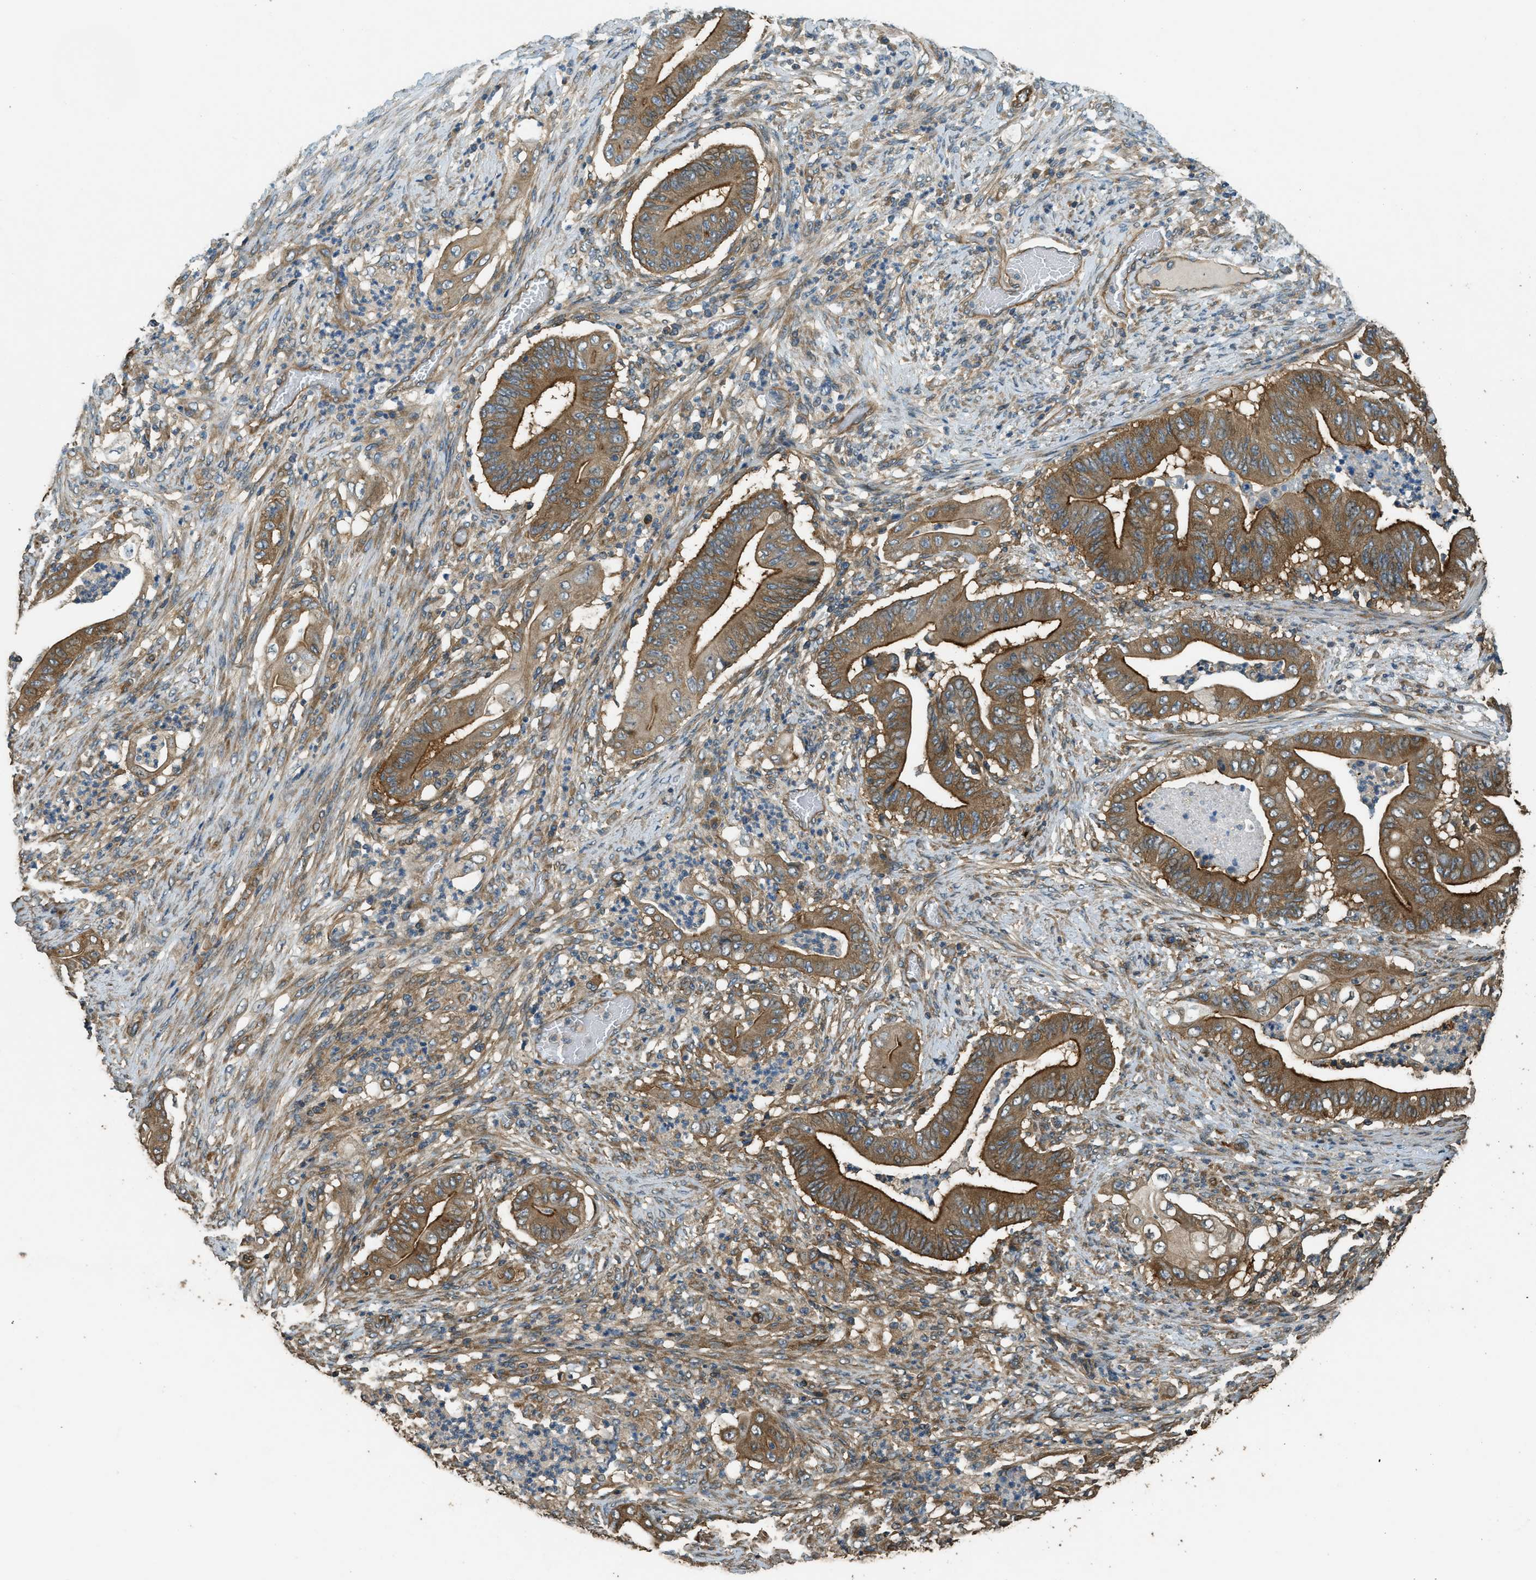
{"staining": {"intensity": "moderate", "quantity": ">75%", "location": "cytoplasmic/membranous"}, "tissue": "stomach cancer", "cell_type": "Tumor cells", "image_type": "cancer", "snomed": [{"axis": "morphology", "description": "Adenocarcinoma, NOS"}, {"axis": "topography", "description": "Stomach"}], "caption": "Stomach adenocarcinoma stained for a protein displays moderate cytoplasmic/membranous positivity in tumor cells.", "gene": "MARS1", "patient": {"sex": "female", "age": 73}}